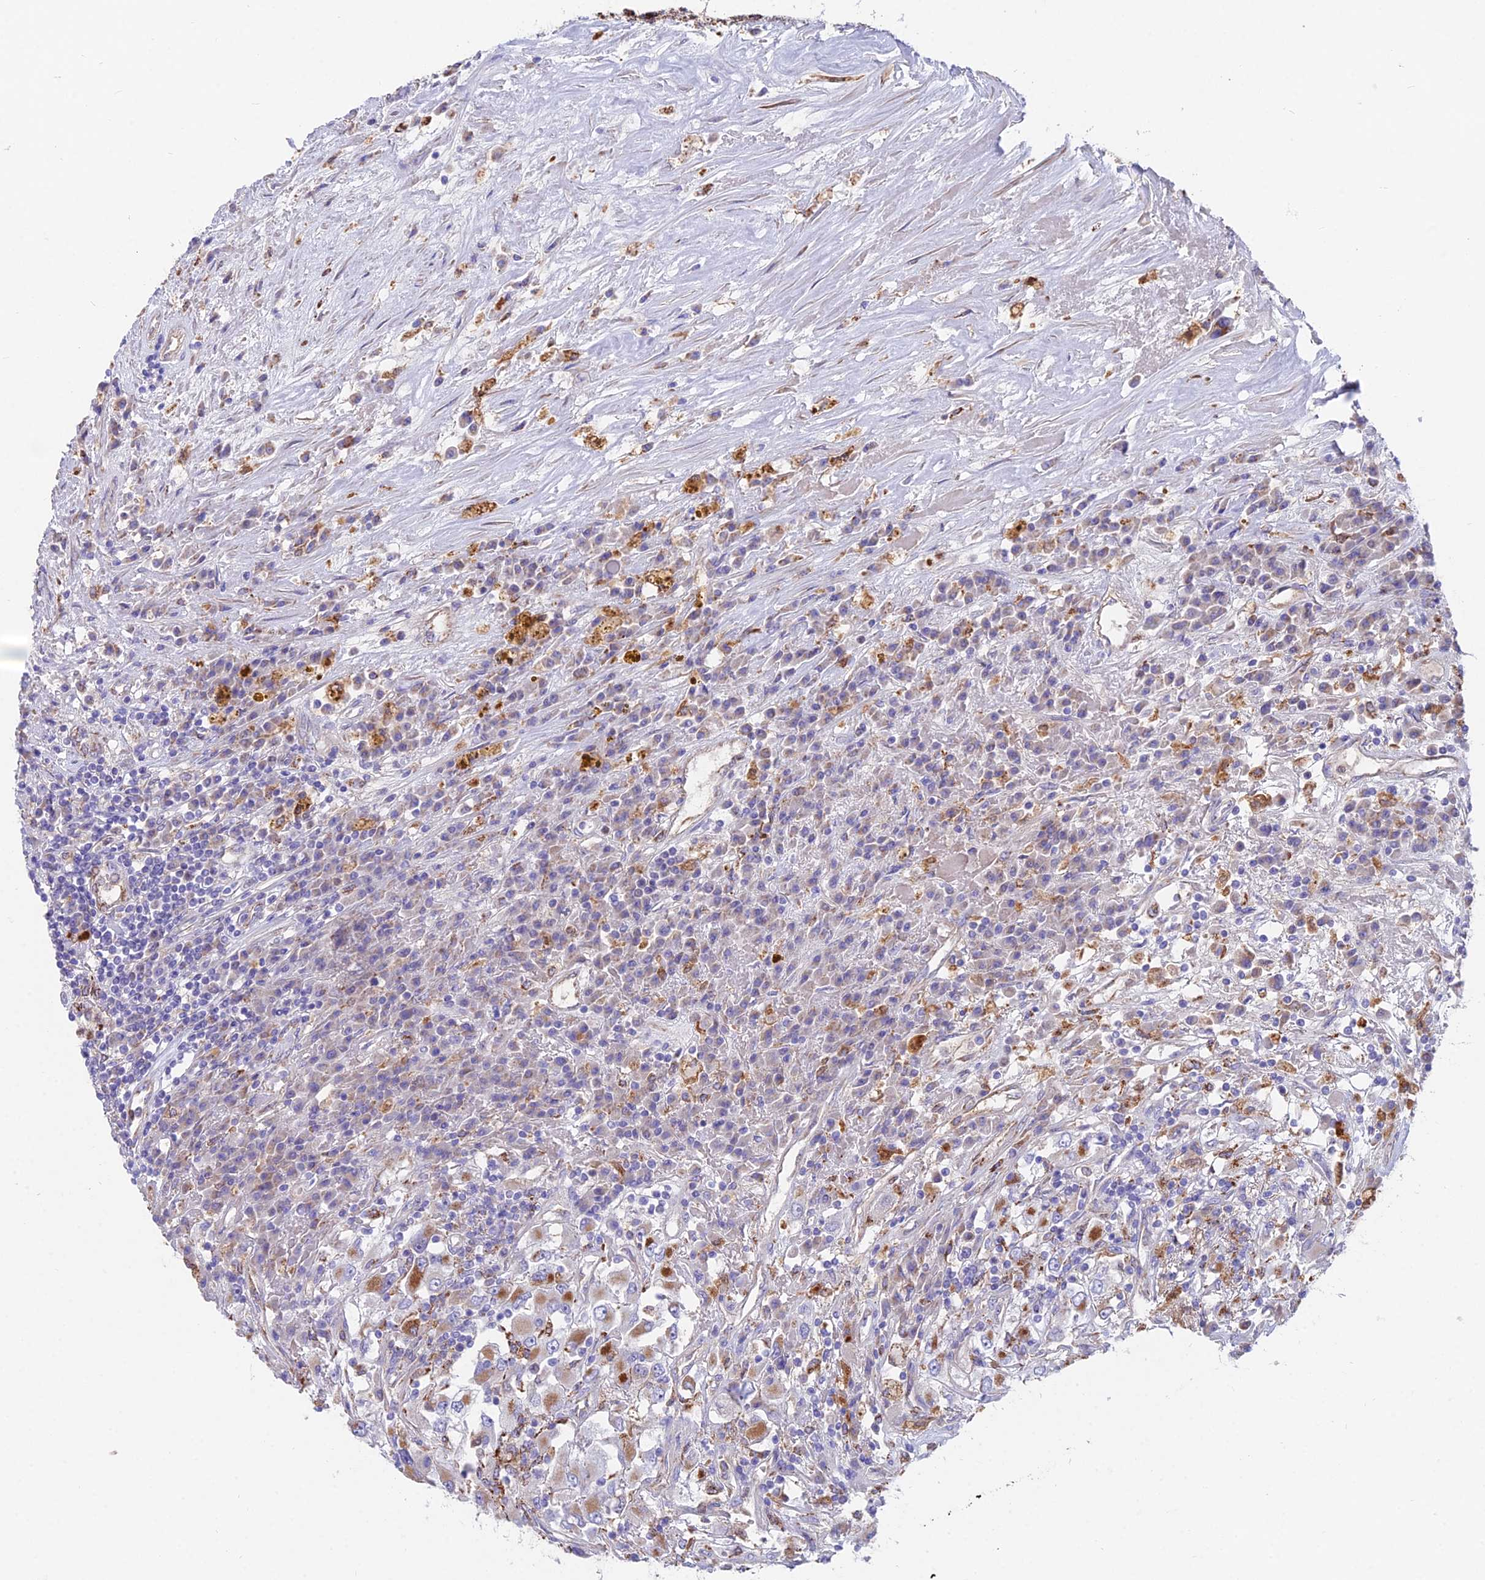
{"staining": {"intensity": "moderate", "quantity": "25%-75%", "location": "cytoplasmic/membranous"}, "tissue": "renal cancer", "cell_type": "Tumor cells", "image_type": "cancer", "snomed": [{"axis": "morphology", "description": "Adenocarcinoma, NOS"}, {"axis": "topography", "description": "Kidney"}], "caption": "Immunohistochemistry (IHC) photomicrograph of neoplastic tissue: human adenocarcinoma (renal) stained using IHC exhibits medium levels of moderate protein expression localized specifically in the cytoplasmic/membranous of tumor cells, appearing as a cytoplasmic/membranous brown color.", "gene": "TIGD6", "patient": {"sex": "female", "age": 52}}